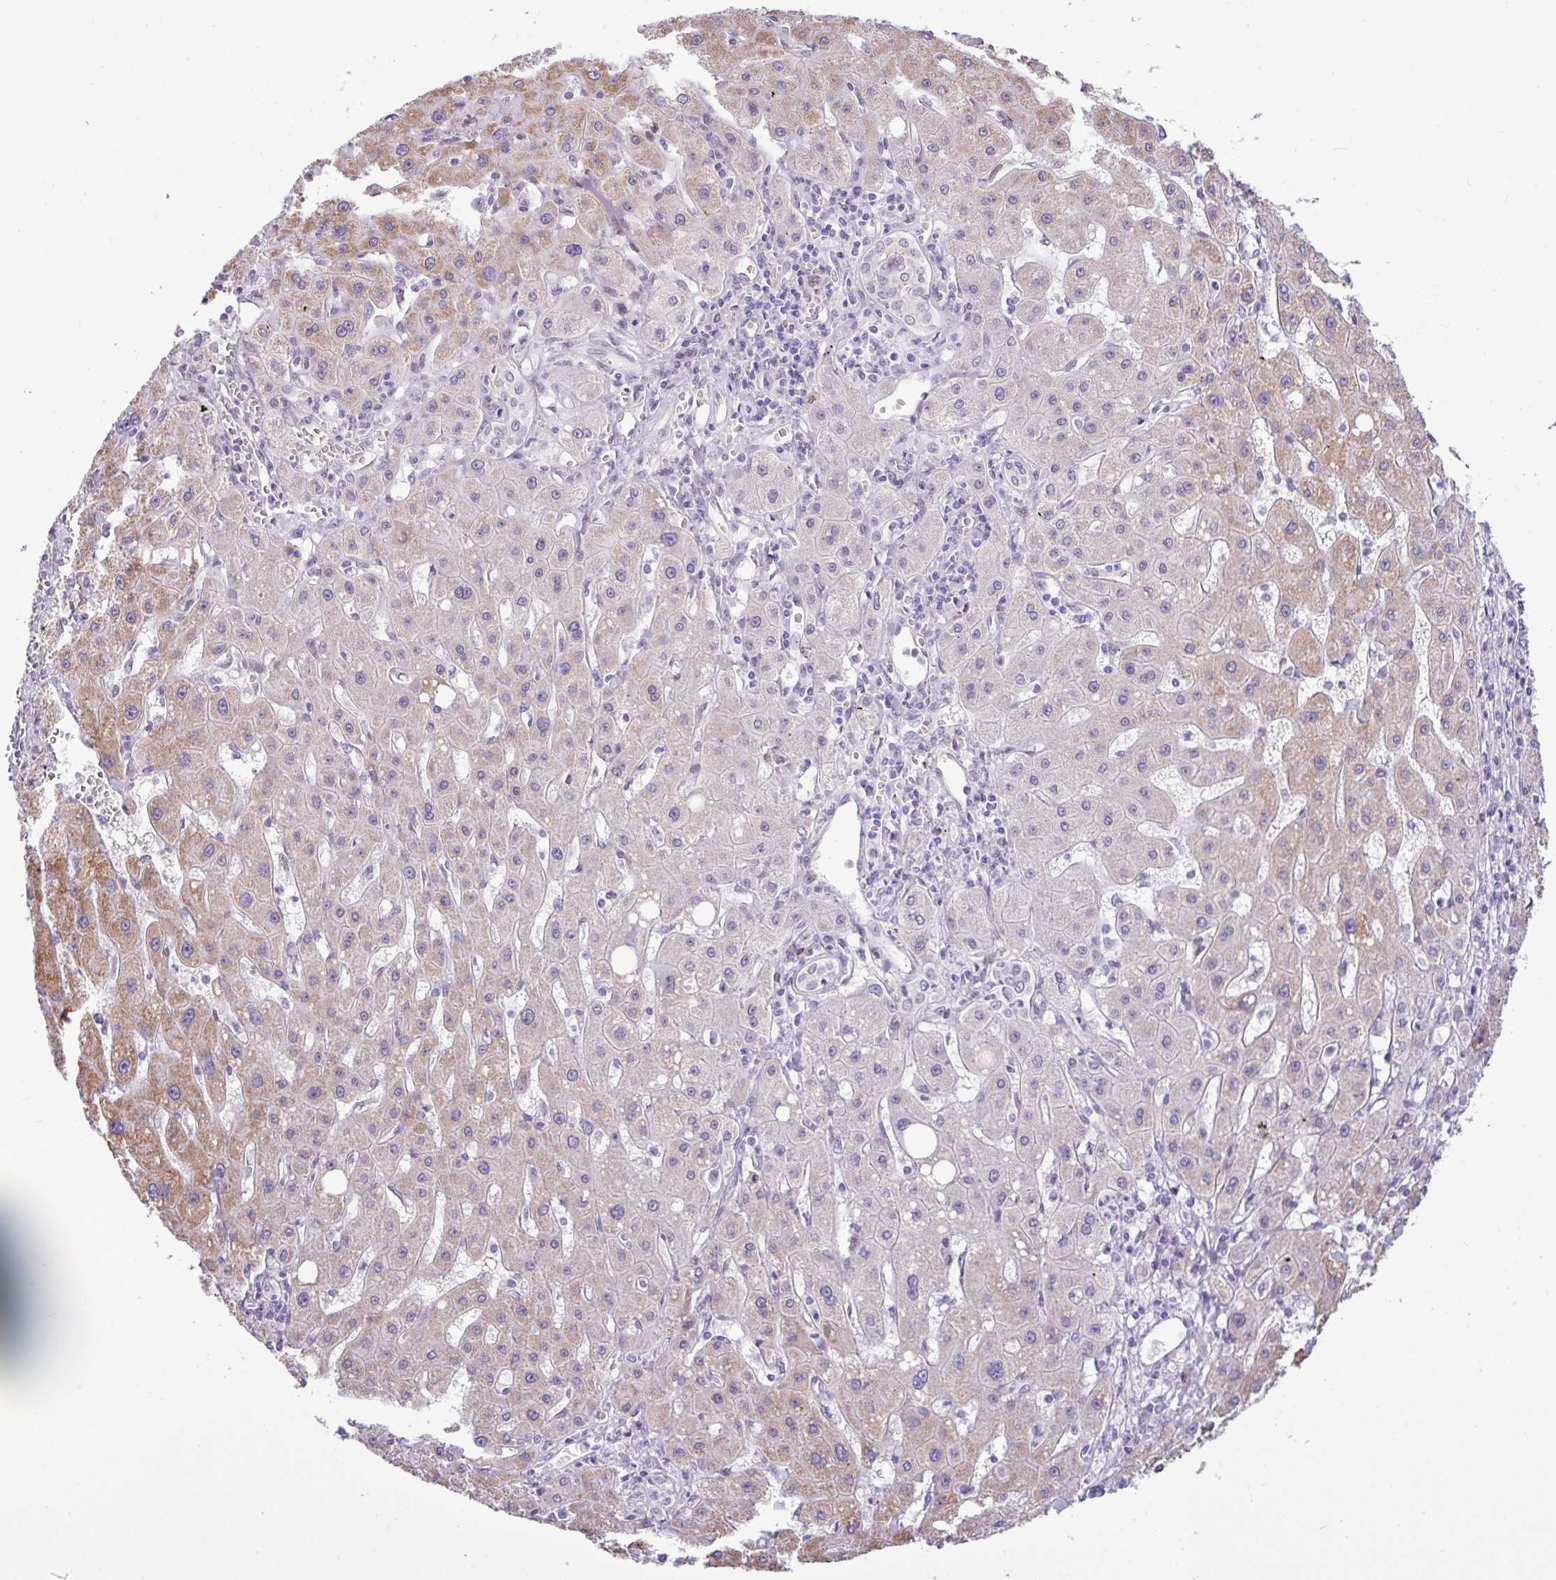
{"staining": {"intensity": "moderate", "quantity": "<25%", "location": "cytoplasmic/membranous"}, "tissue": "liver cancer", "cell_type": "Tumor cells", "image_type": "cancer", "snomed": [{"axis": "morphology", "description": "Carcinoma, Hepatocellular, NOS"}, {"axis": "topography", "description": "Liver"}], "caption": "This image reveals liver cancer stained with immunohistochemistry to label a protein in brown. The cytoplasmic/membranous of tumor cells show moderate positivity for the protein. Nuclei are counter-stained blue.", "gene": "YLPM1", "patient": {"sex": "male", "age": 72}}